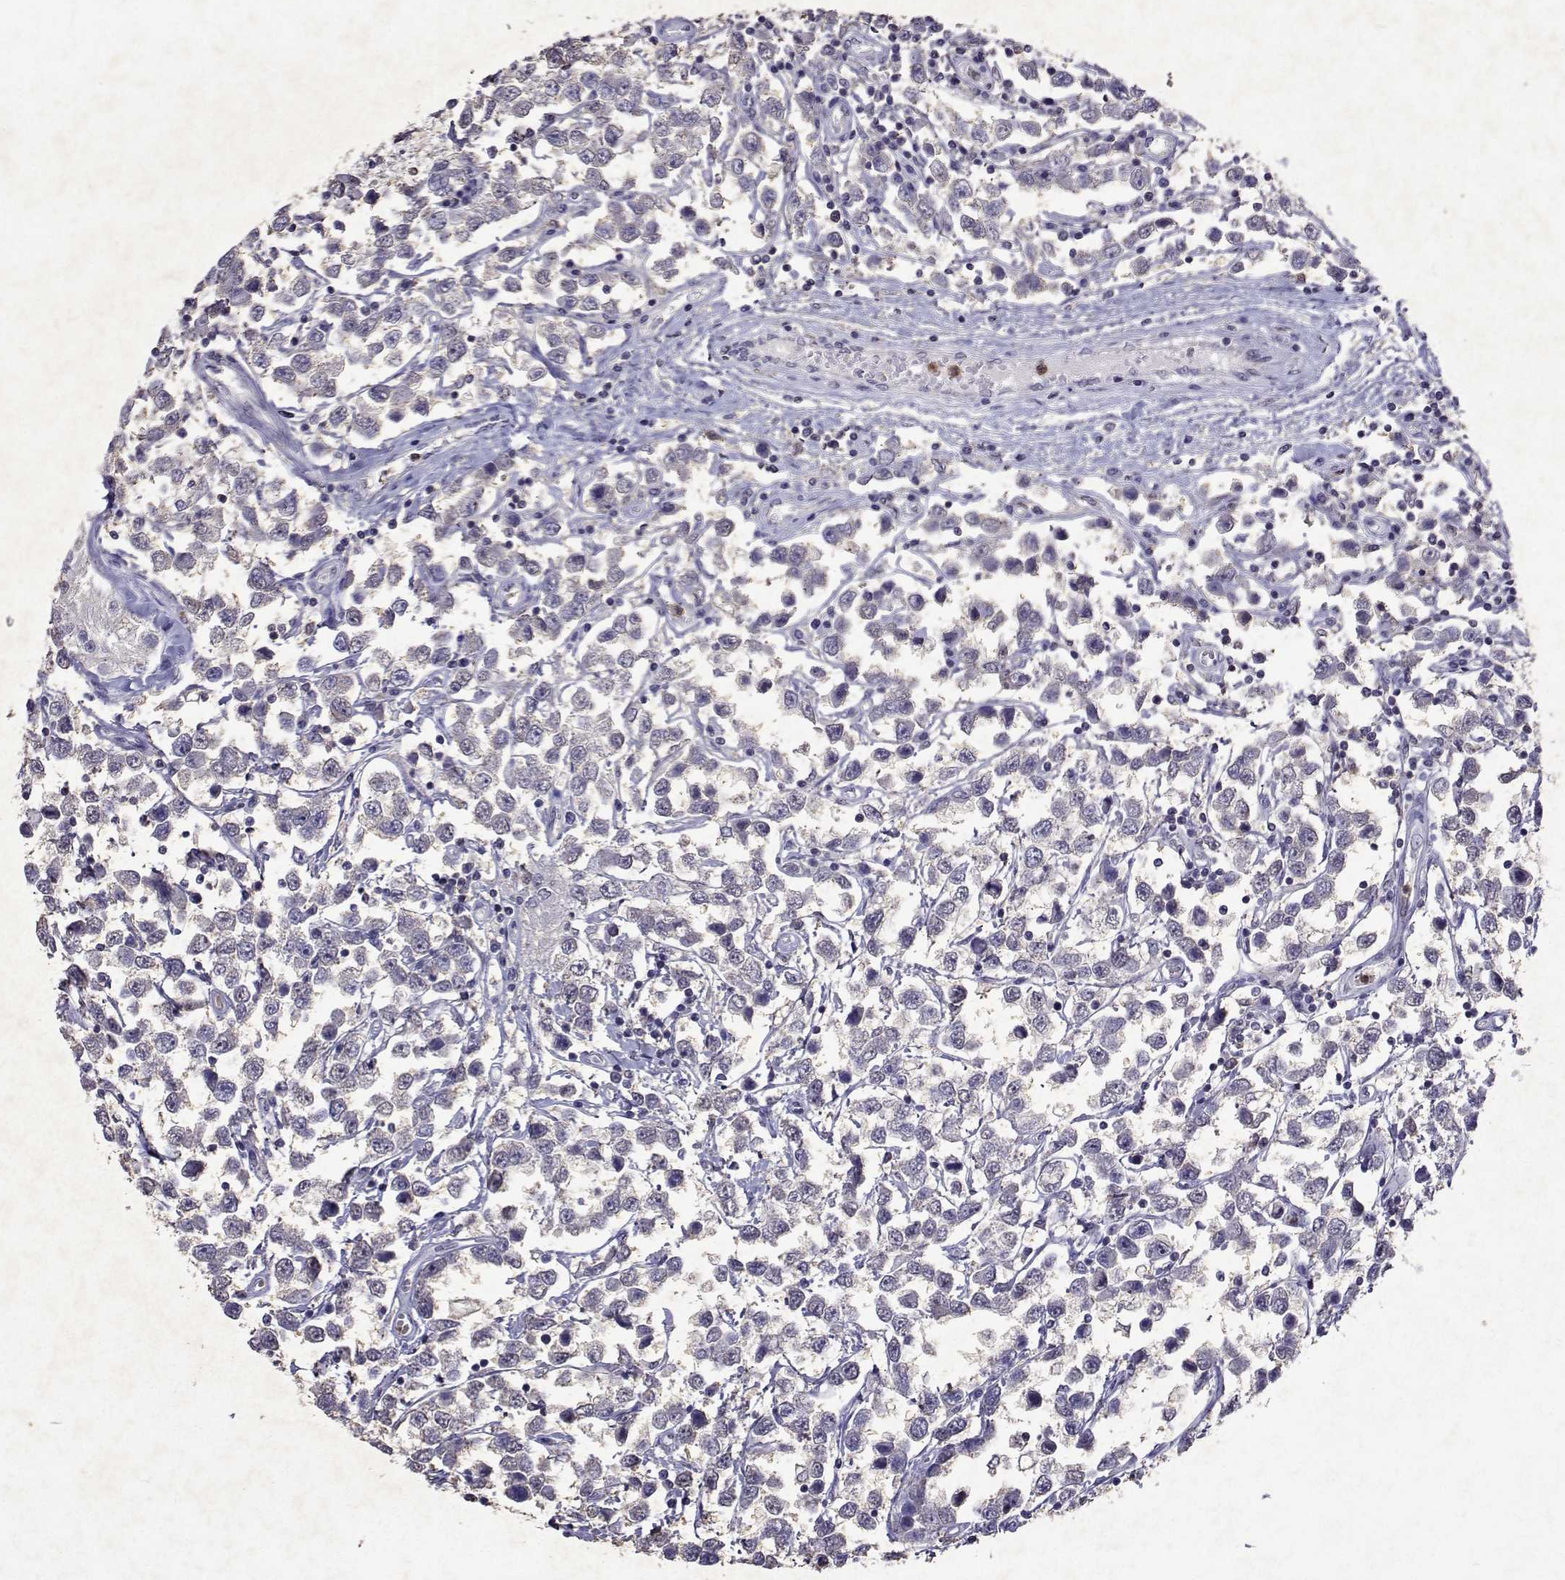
{"staining": {"intensity": "negative", "quantity": "none", "location": "none"}, "tissue": "testis cancer", "cell_type": "Tumor cells", "image_type": "cancer", "snomed": [{"axis": "morphology", "description": "Seminoma, NOS"}, {"axis": "topography", "description": "Testis"}], "caption": "There is no significant positivity in tumor cells of testis cancer (seminoma).", "gene": "APAF1", "patient": {"sex": "male", "age": 34}}